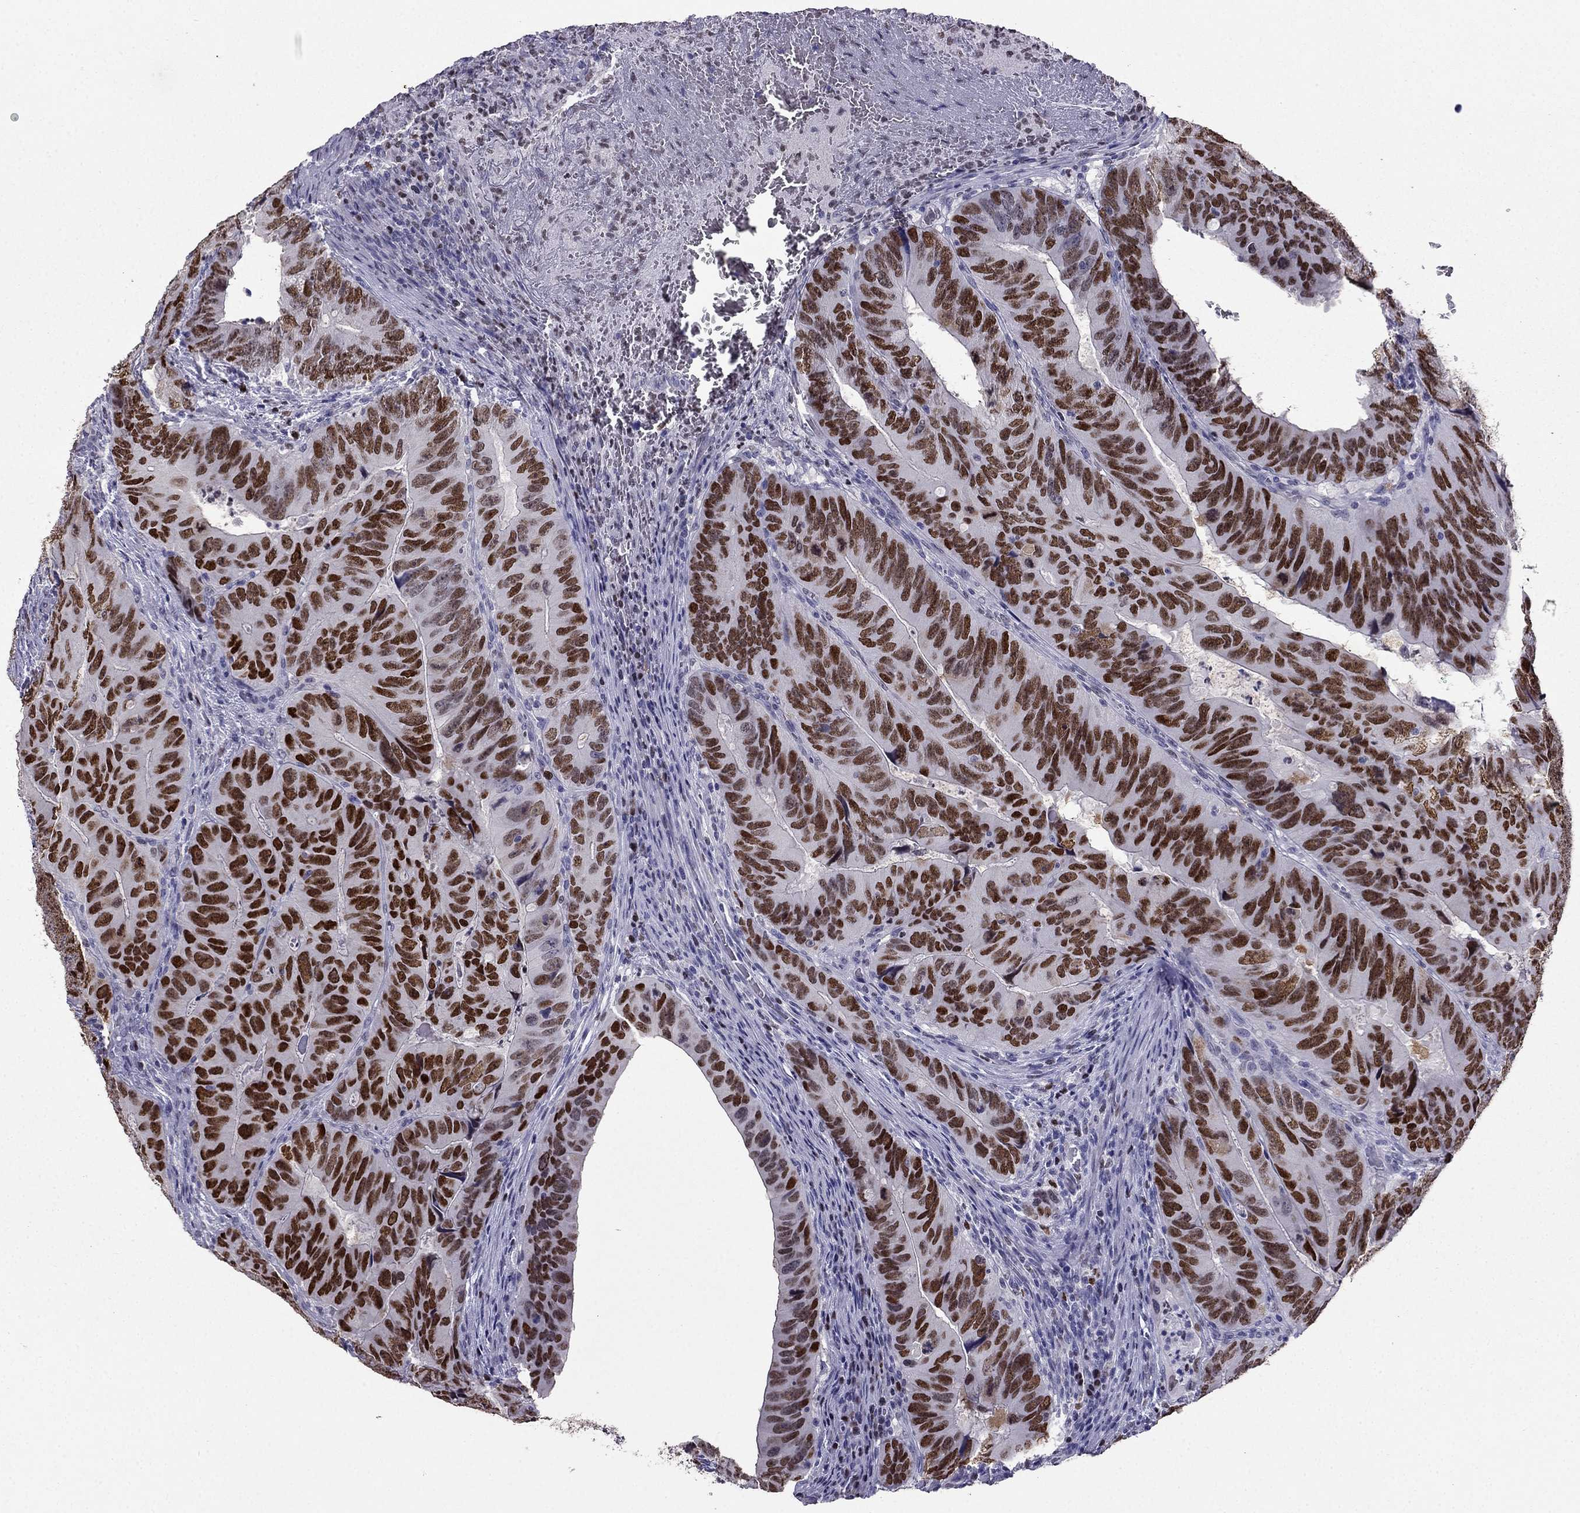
{"staining": {"intensity": "strong", "quantity": ">75%", "location": "nuclear"}, "tissue": "colorectal cancer", "cell_type": "Tumor cells", "image_type": "cancer", "snomed": [{"axis": "morphology", "description": "Adenocarcinoma, NOS"}, {"axis": "topography", "description": "Colon"}], "caption": "Brown immunohistochemical staining in colorectal adenocarcinoma exhibits strong nuclear staining in approximately >75% of tumor cells.", "gene": "ARID3A", "patient": {"sex": "male", "age": 79}}